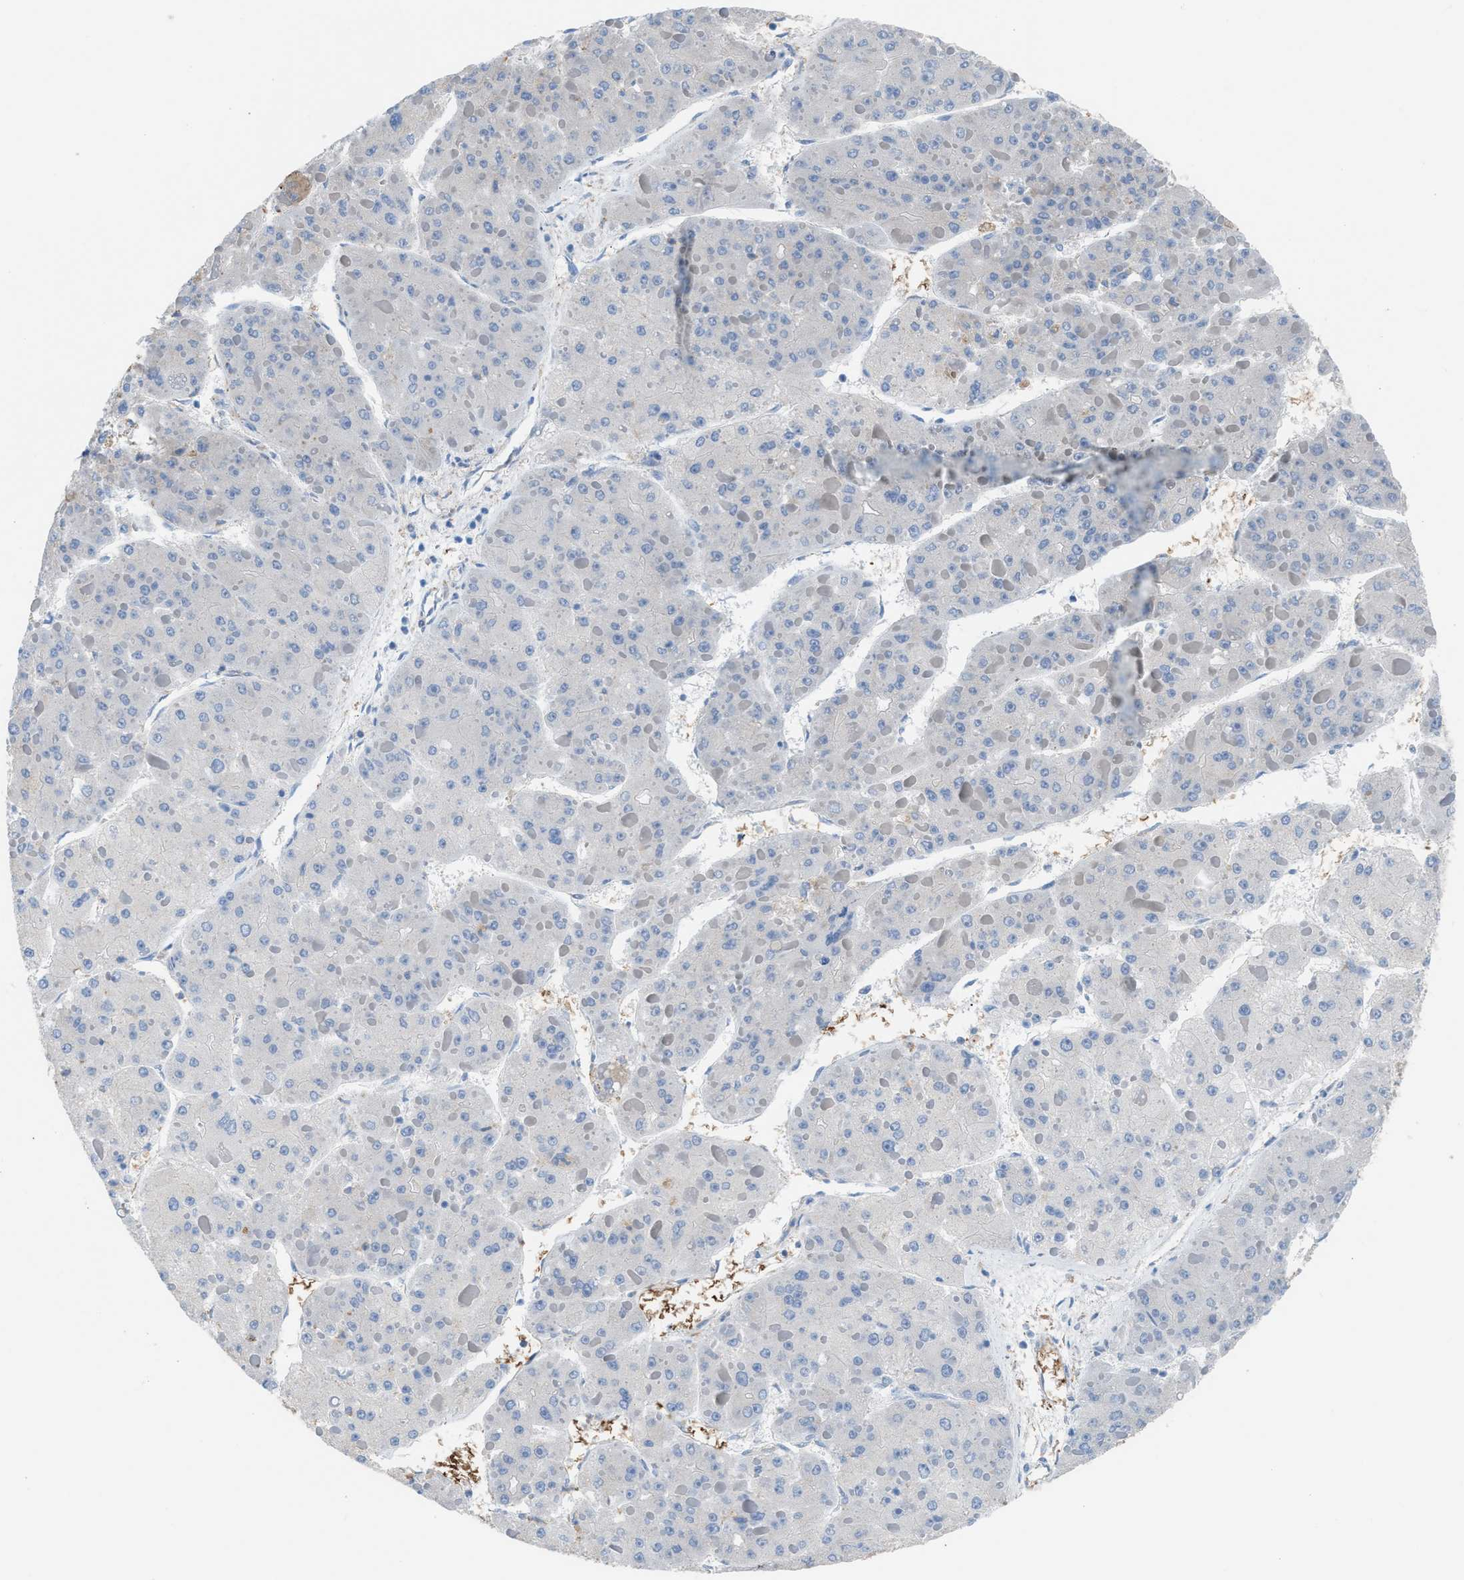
{"staining": {"intensity": "negative", "quantity": "none", "location": "none"}, "tissue": "liver cancer", "cell_type": "Tumor cells", "image_type": "cancer", "snomed": [{"axis": "morphology", "description": "Carcinoma, Hepatocellular, NOS"}, {"axis": "topography", "description": "Liver"}], "caption": "Protein analysis of hepatocellular carcinoma (liver) exhibits no significant expression in tumor cells.", "gene": "CA3", "patient": {"sex": "female", "age": 73}}